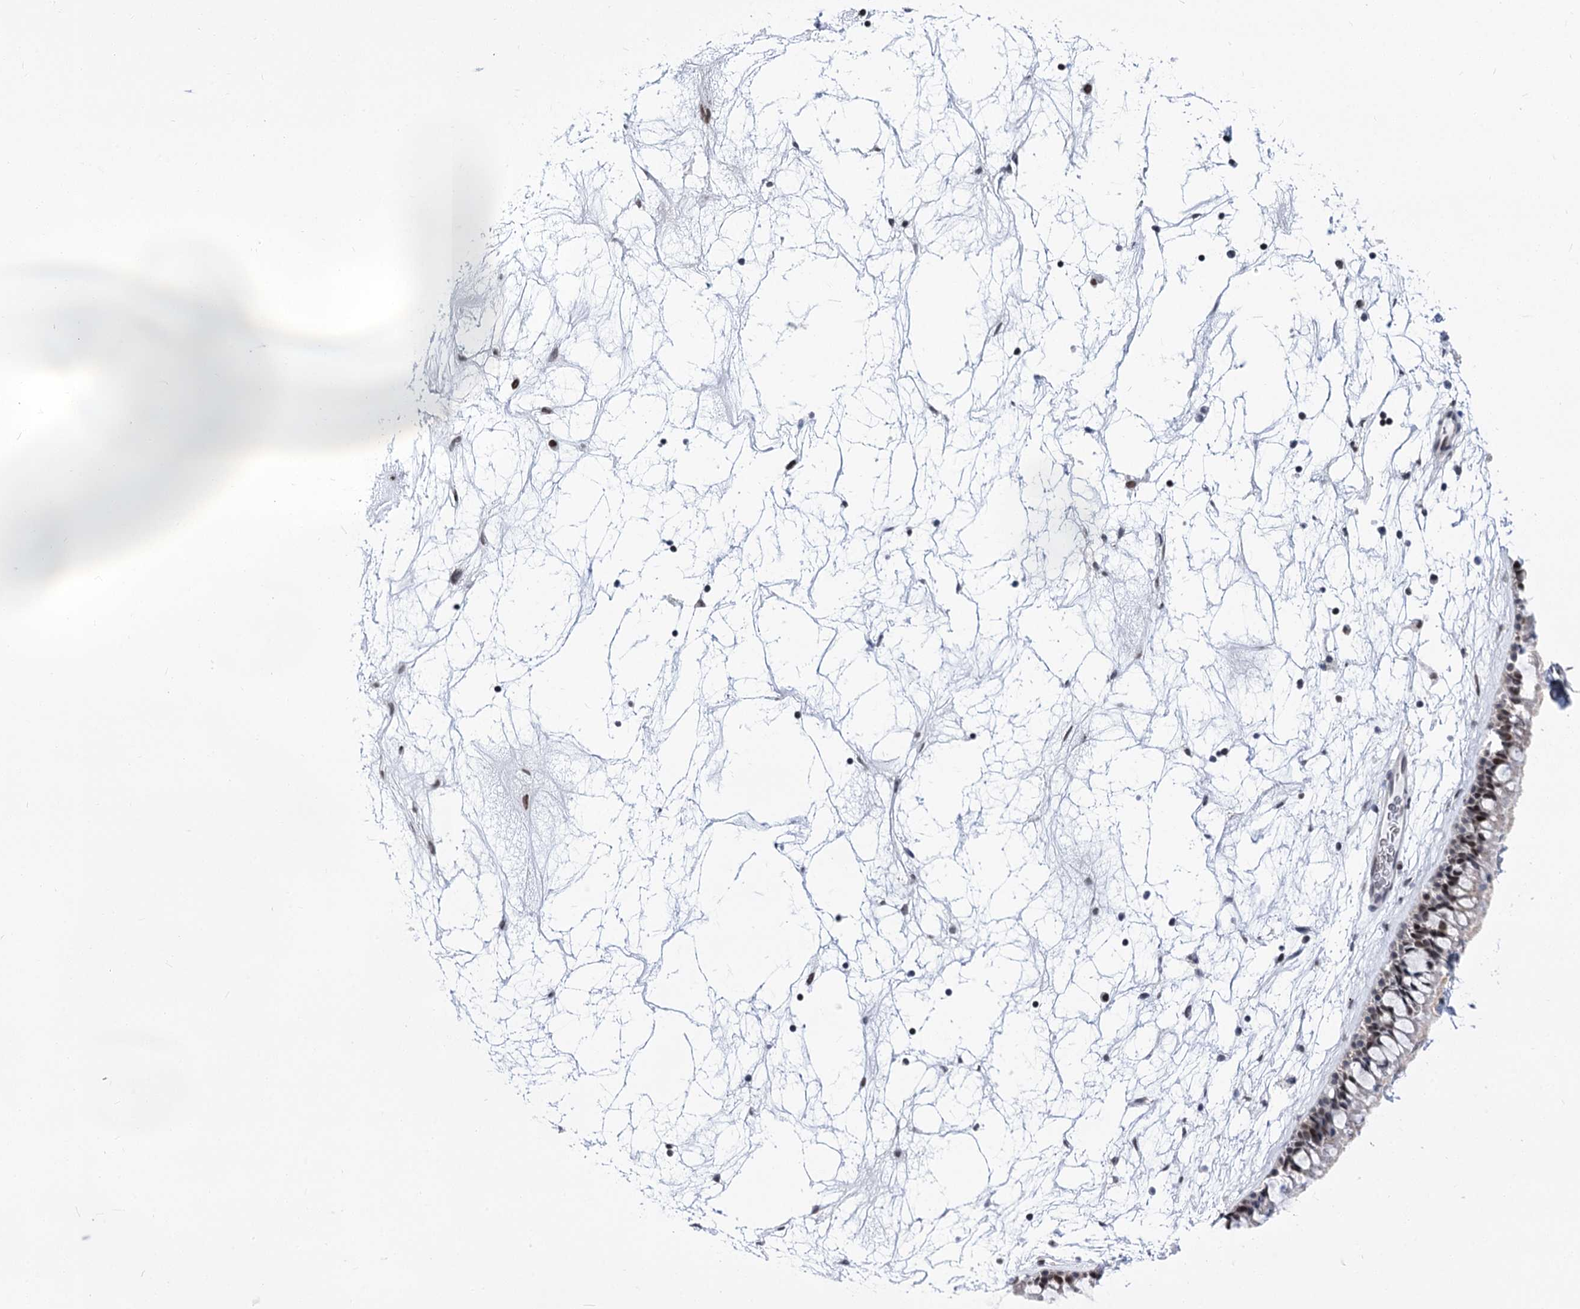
{"staining": {"intensity": "moderate", "quantity": "25%-75%", "location": "nuclear"}, "tissue": "nasopharynx", "cell_type": "Respiratory epithelial cells", "image_type": "normal", "snomed": [{"axis": "morphology", "description": "Normal tissue, NOS"}, {"axis": "topography", "description": "Nasopharynx"}], "caption": "This image shows immunohistochemistry (IHC) staining of unremarkable human nasopharynx, with medium moderate nuclear staining in about 25%-75% of respiratory epithelial cells.", "gene": "POU4F3", "patient": {"sex": "male", "age": 64}}